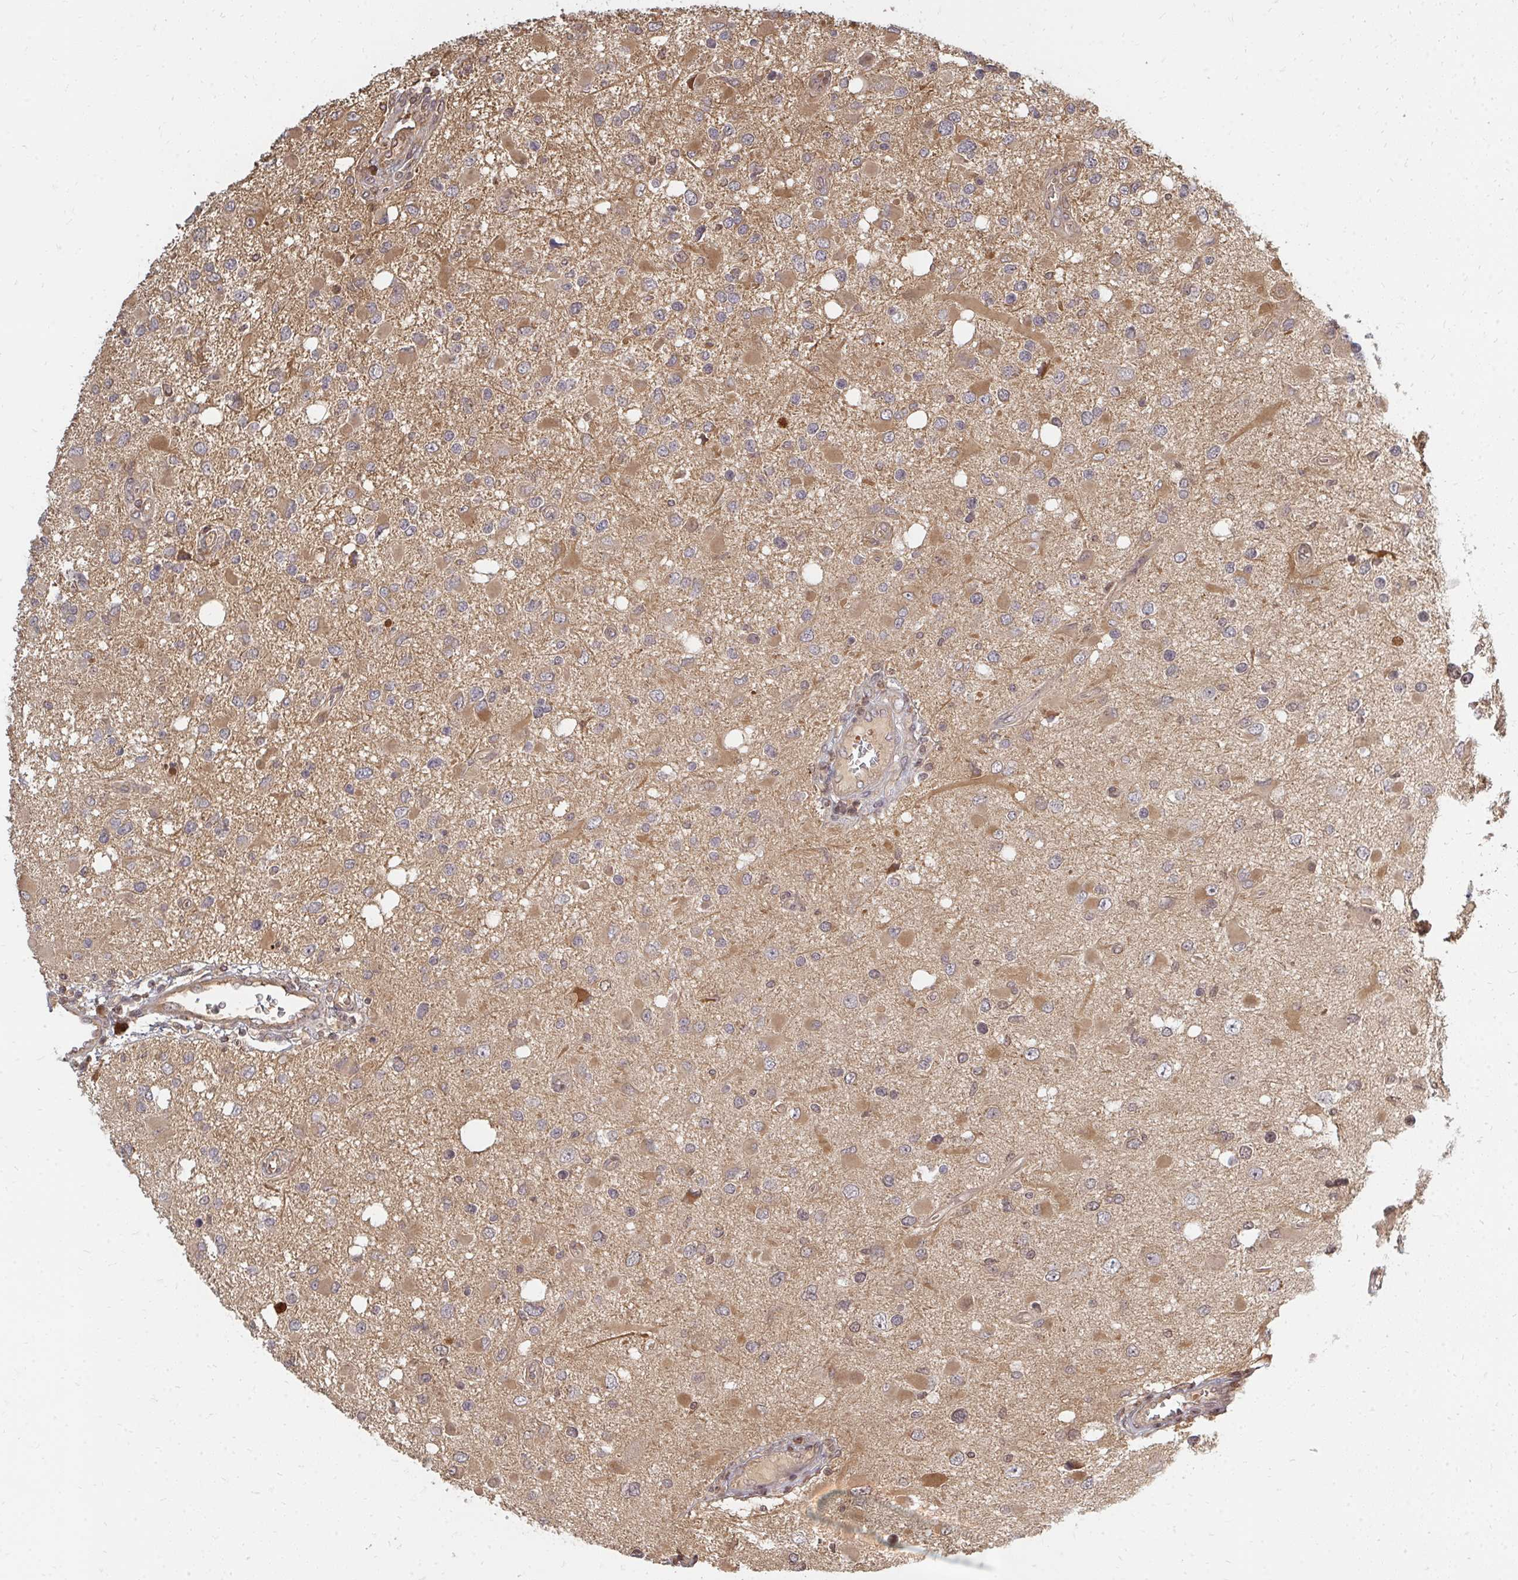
{"staining": {"intensity": "weak", "quantity": "<25%", "location": "cytoplasmic/membranous"}, "tissue": "glioma", "cell_type": "Tumor cells", "image_type": "cancer", "snomed": [{"axis": "morphology", "description": "Glioma, malignant, High grade"}, {"axis": "topography", "description": "Brain"}], "caption": "Tumor cells show no significant staining in malignant glioma (high-grade).", "gene": "ZNF285", "patient": {"sex": "male", "age": 53}}